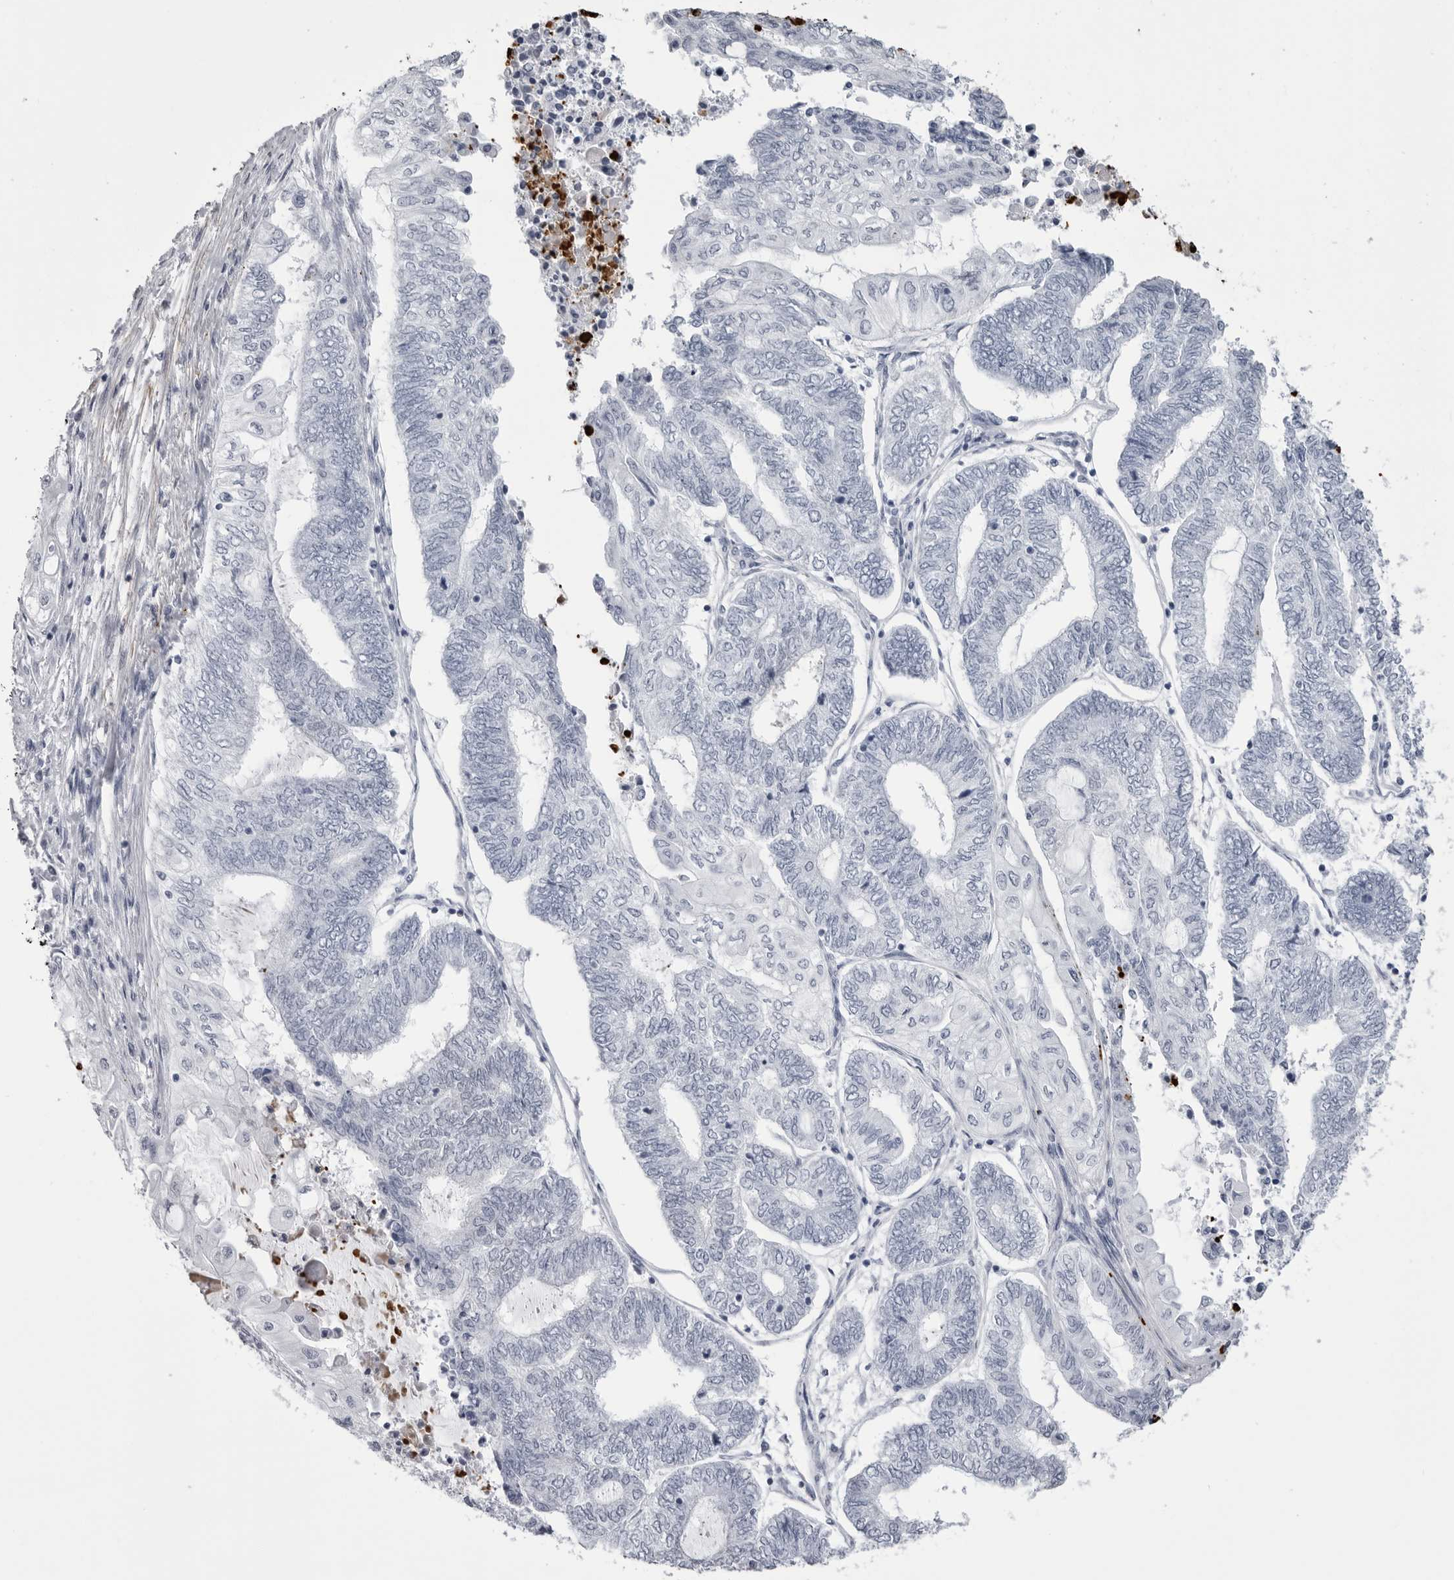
{"staining": {"intensity": "negative", "quantity": "none", "location": "none"}, "tissue": "endometrial cancer", "cell_type": "Tumor cells", "image_type": "cancer", "snomed": [{"axis": "morphology", "description": "Adenocarcinoma, NOS"}, {"axis": "topography", "description": "Uterus"}, {"axis": "topography", "description": "Endometrium"}], "caption": "Immunohistochemistry (IHC) image of human endometrial cancer stained for a protein (brown), which exhibits no expression in tumor cells. (Brightfield microscopy of DAB IHC at high magnification).", "gene": "COL26A1", "patient": {"sex": "female", "age": 70}}